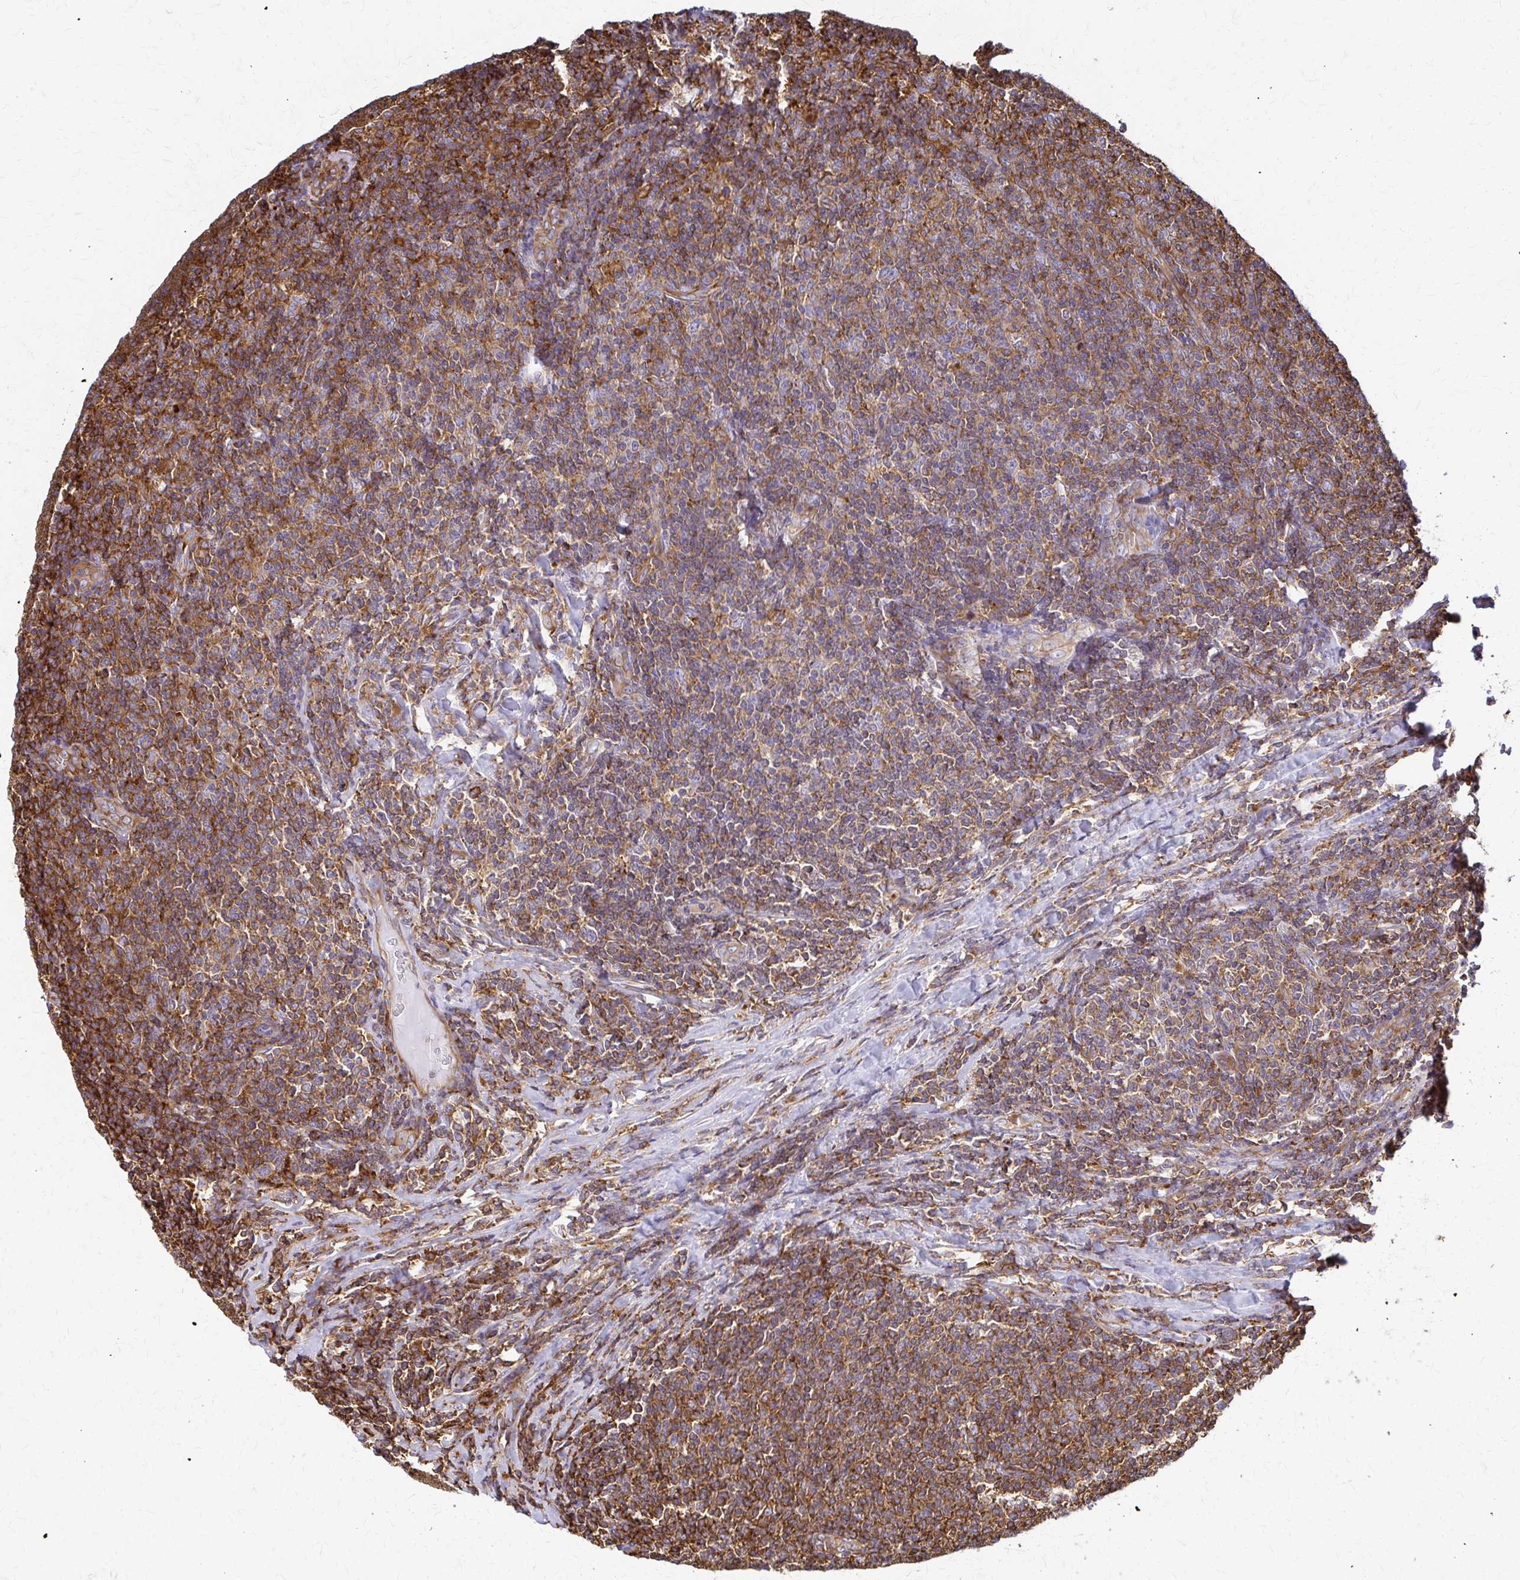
{"staining": {"intensity": "moderate", "quantity": ">75%", "location": "cytoplasmic/membranous"}, "tissue": "lymphoma", "cell_type": "Tumor cells", "image_type": "cancer", "snomed": [{"axis": "morphology", "description": "Malignant lymphoma, non-Hodgkin's type, Low grade"}, {"axis": "topography", "description": "Lymph node"}], "caption": "Brown immunohistochemical staining in lymphoma demonstrates moderate cytoplasmic/membranous positivity in approximately >75% of tumor cells. (DAB (3,3'-diaminobenzidine) = brown stain, brightfield microscopy at high magnification).", "gene": "WASF2", "patient": {"sex": "male", "age": 52}}